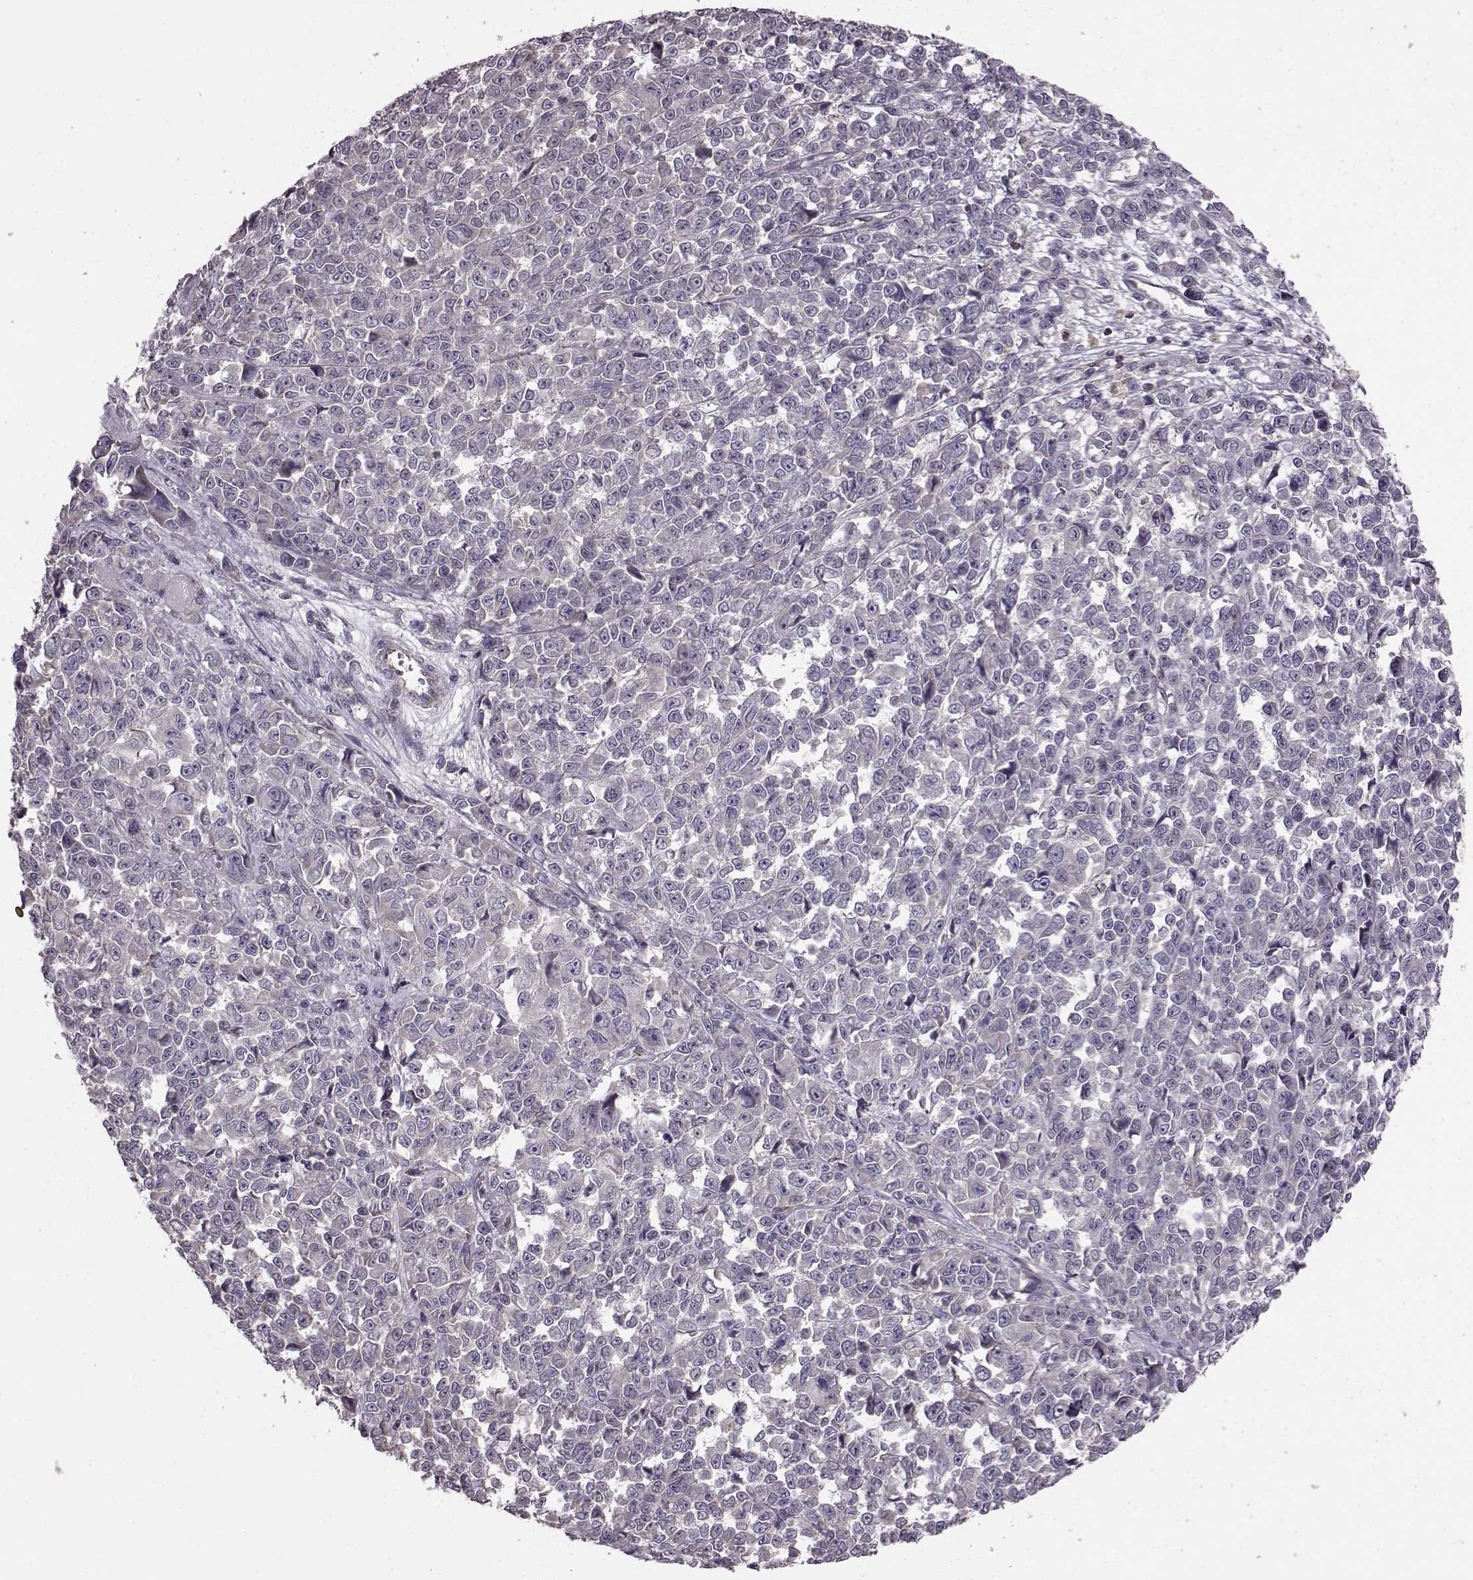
{"staining": {"intensity": "negative", "quantity": "none", "location": "none"}, "tissue": "melanoma", "cell_type": "Tumor cells", "image_type": "cancer", "snomed": [{"axis": "morphology", "description": "Malignant melanoma, NOS"}, {"axis": "topography", "description": "Skin"}], "caption": "High power microscopy image of an immunohistochemistry micrograph of malignant melanoma, revealing no significant staining in tumor cells.", "gene": "CDC42SE1", "patient": {"sex": "female", "age": 95}}